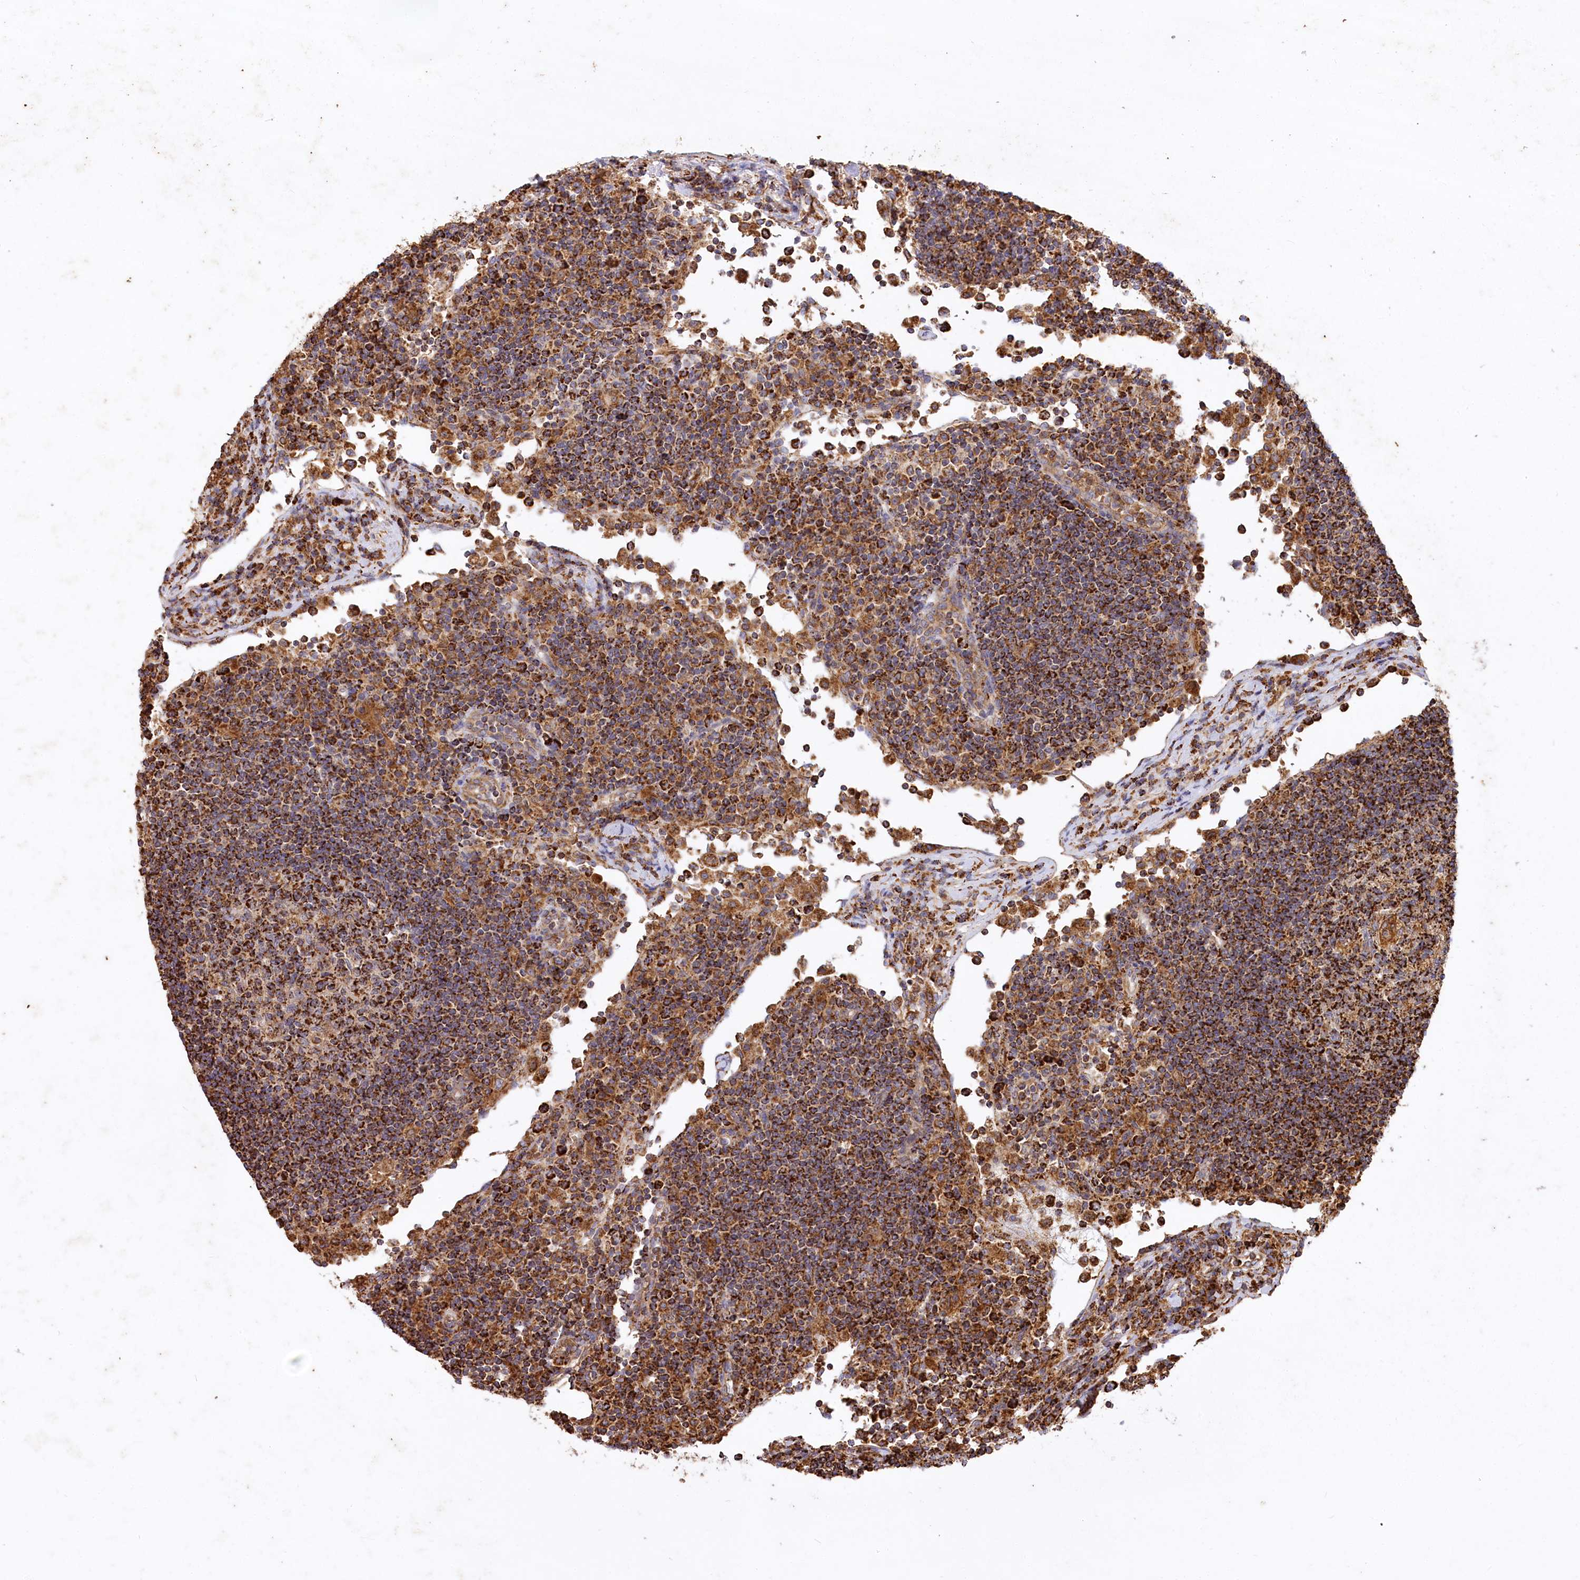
{"staining": {"intensity": "strong", "quantity": ">75%", "location": "cytoplasmic/membranous"}, "tissue": "lymph node", "cell_type": "Germinal center cells", "image_type": "normal", "snomed": [{"axis": "morphology", "description": "Normal tissue, NOS"}, {"axis": "topography", "description": "Lymph node"}], "caption": "The photomicrograph exhibits immunohistochemical staining of normal lymph node. There is strong cytoplasmic/membranous positivity is appreciated in approximately >75% of germinal center cells. The staining was performed using DAB to visualize the protein expression in brown, while the nuclei were stained in blue with hematoxylin (Magnification: 20x).", "gene": "CARD19", "patient": {"sex": "female", "age": 53}}